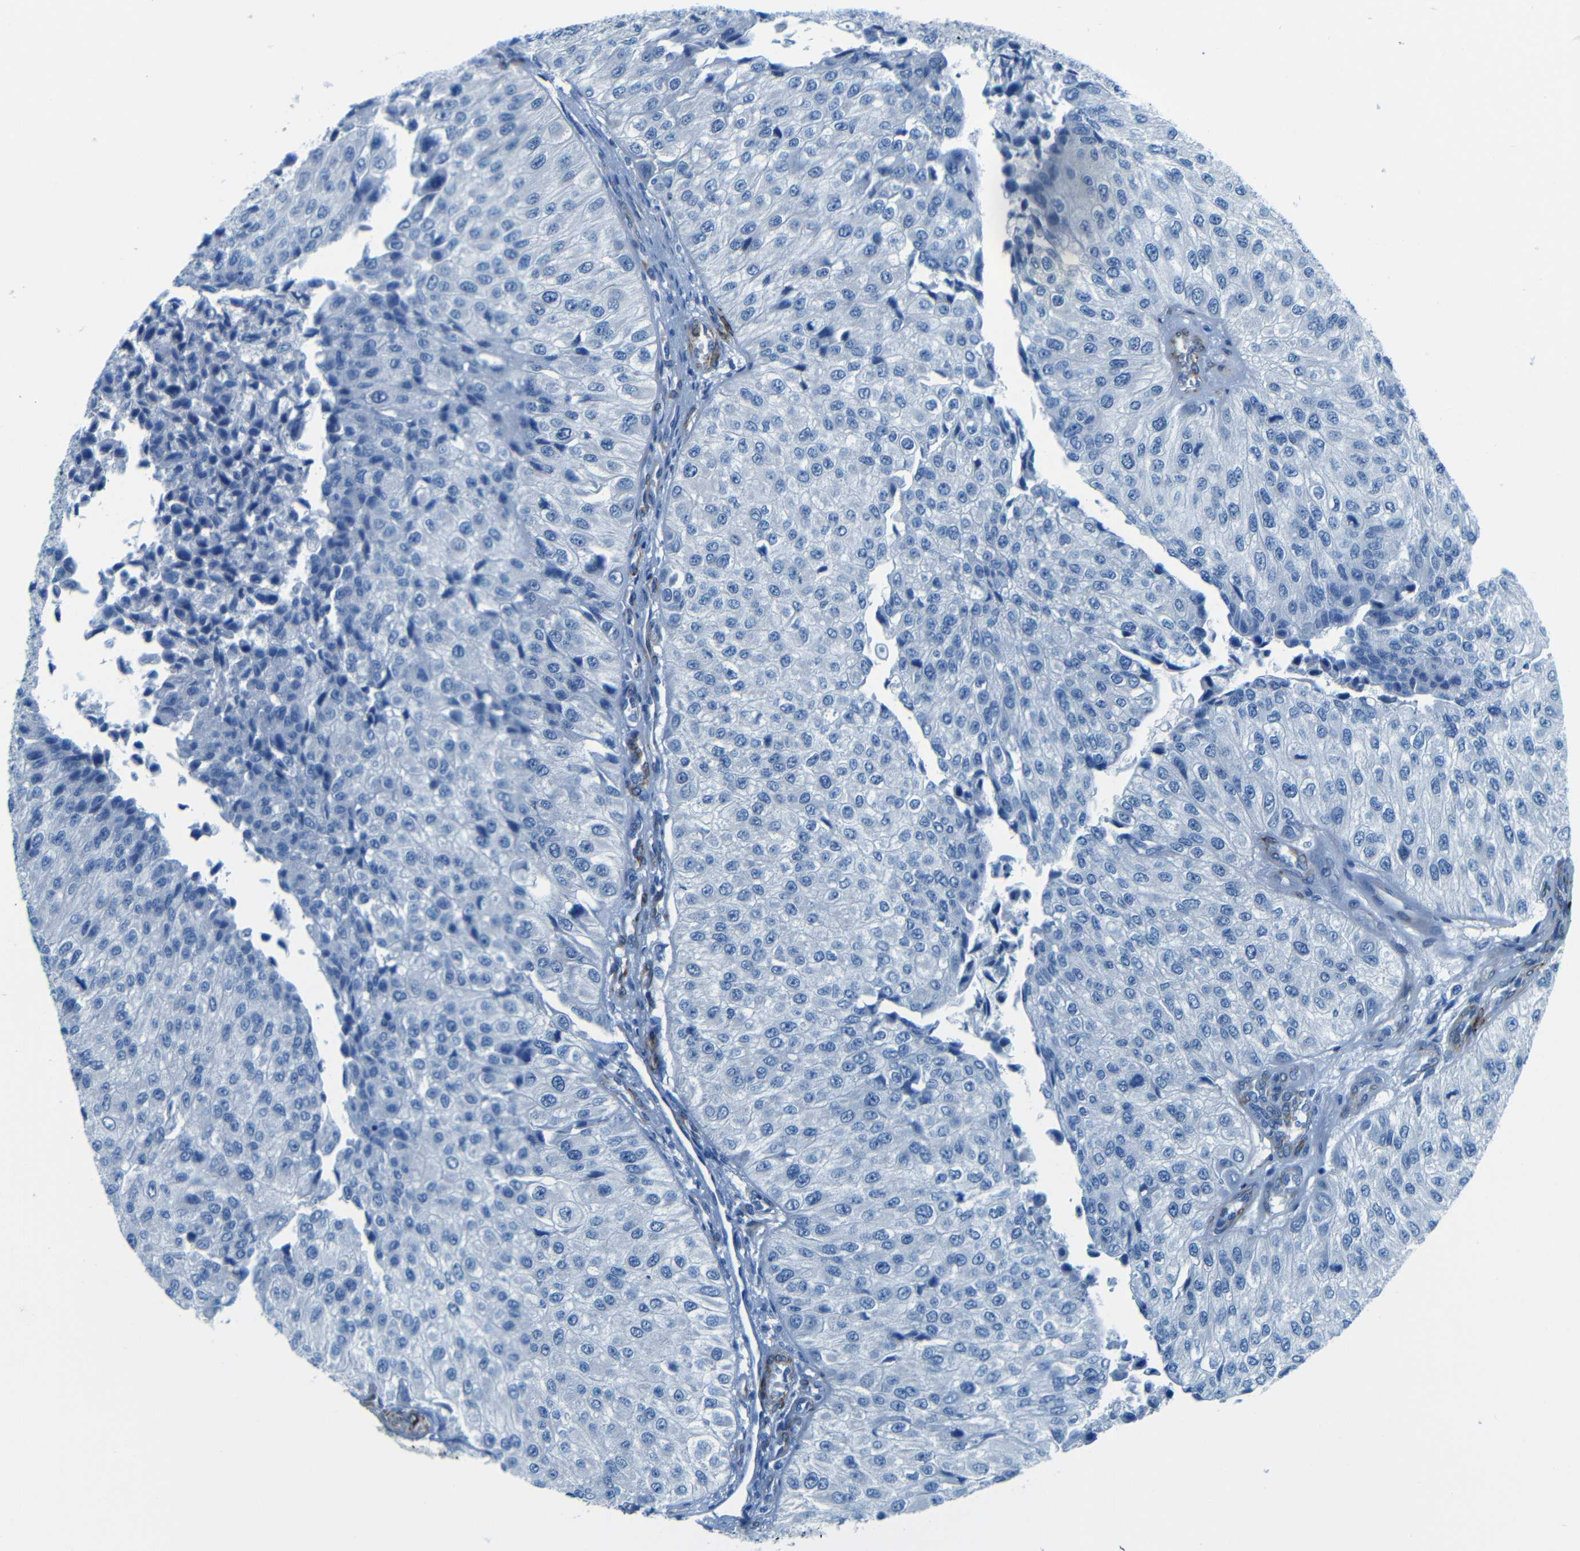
{"staining": {"intensity": "negative", "quantity": "none", "location": "none"}, "tissue": "urothelial cancer", "cell_type": "Tumor cells", "image_type": "cancer", "snomed": [{"axis": "morphology", "description": "Urothelial carcinoma, High grade"}, {"axis": "topography", "description": "Kidney"}, {"axis": "topography", "description": "Urinary bladder"}], "caption": "IHC histopathology image of neoplastic tissue: human urothelial cancer stained with DAB exhibits no significant protein staining in tumor cells.", "gene": "MAP2", "patient": {"sex": "male", "age": 77}}